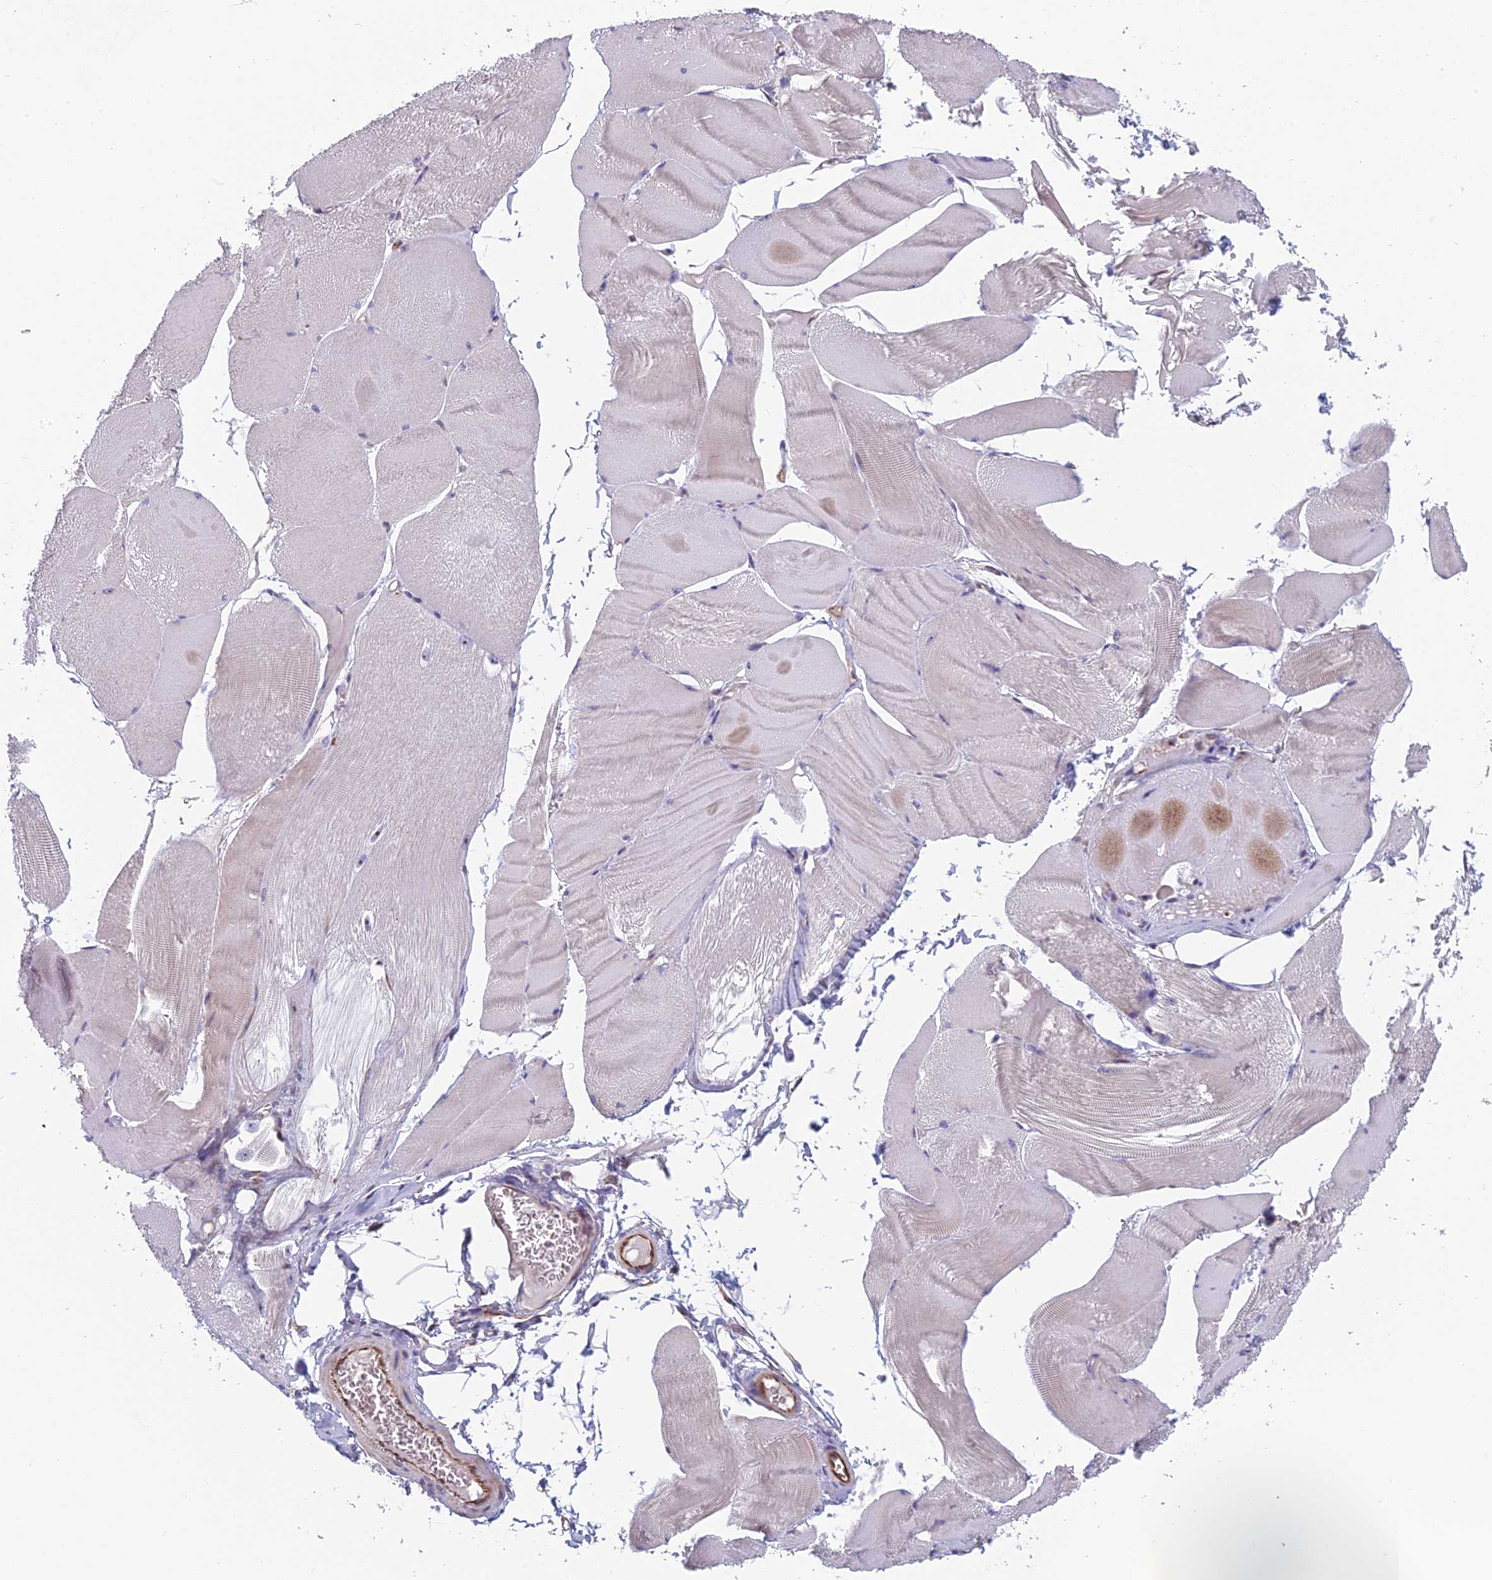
{"staining": {"intensity": "weak", "quantity": "25%-75%", "location": "cytoplasmic/membranous"}, "tissue": "skeletal muscle", "cell_type": "Myocytes", "image_type": "normal", "snomed": [{"axis": "morphology", "description": "Normal tissue, NOS"}, {"axis": "morphology", "description": "Basal cell carcinoma"}, {"axis": "topography", "description": "Skeletal muscle"}], "caption": "Protein staining of normal skeletal muscle reveals weak cytoplasmic/membranous expression in approximately 25%-75% of myocytes.", "gene": "NOC2L", "patient": {"sex": "female", "age": 64}}